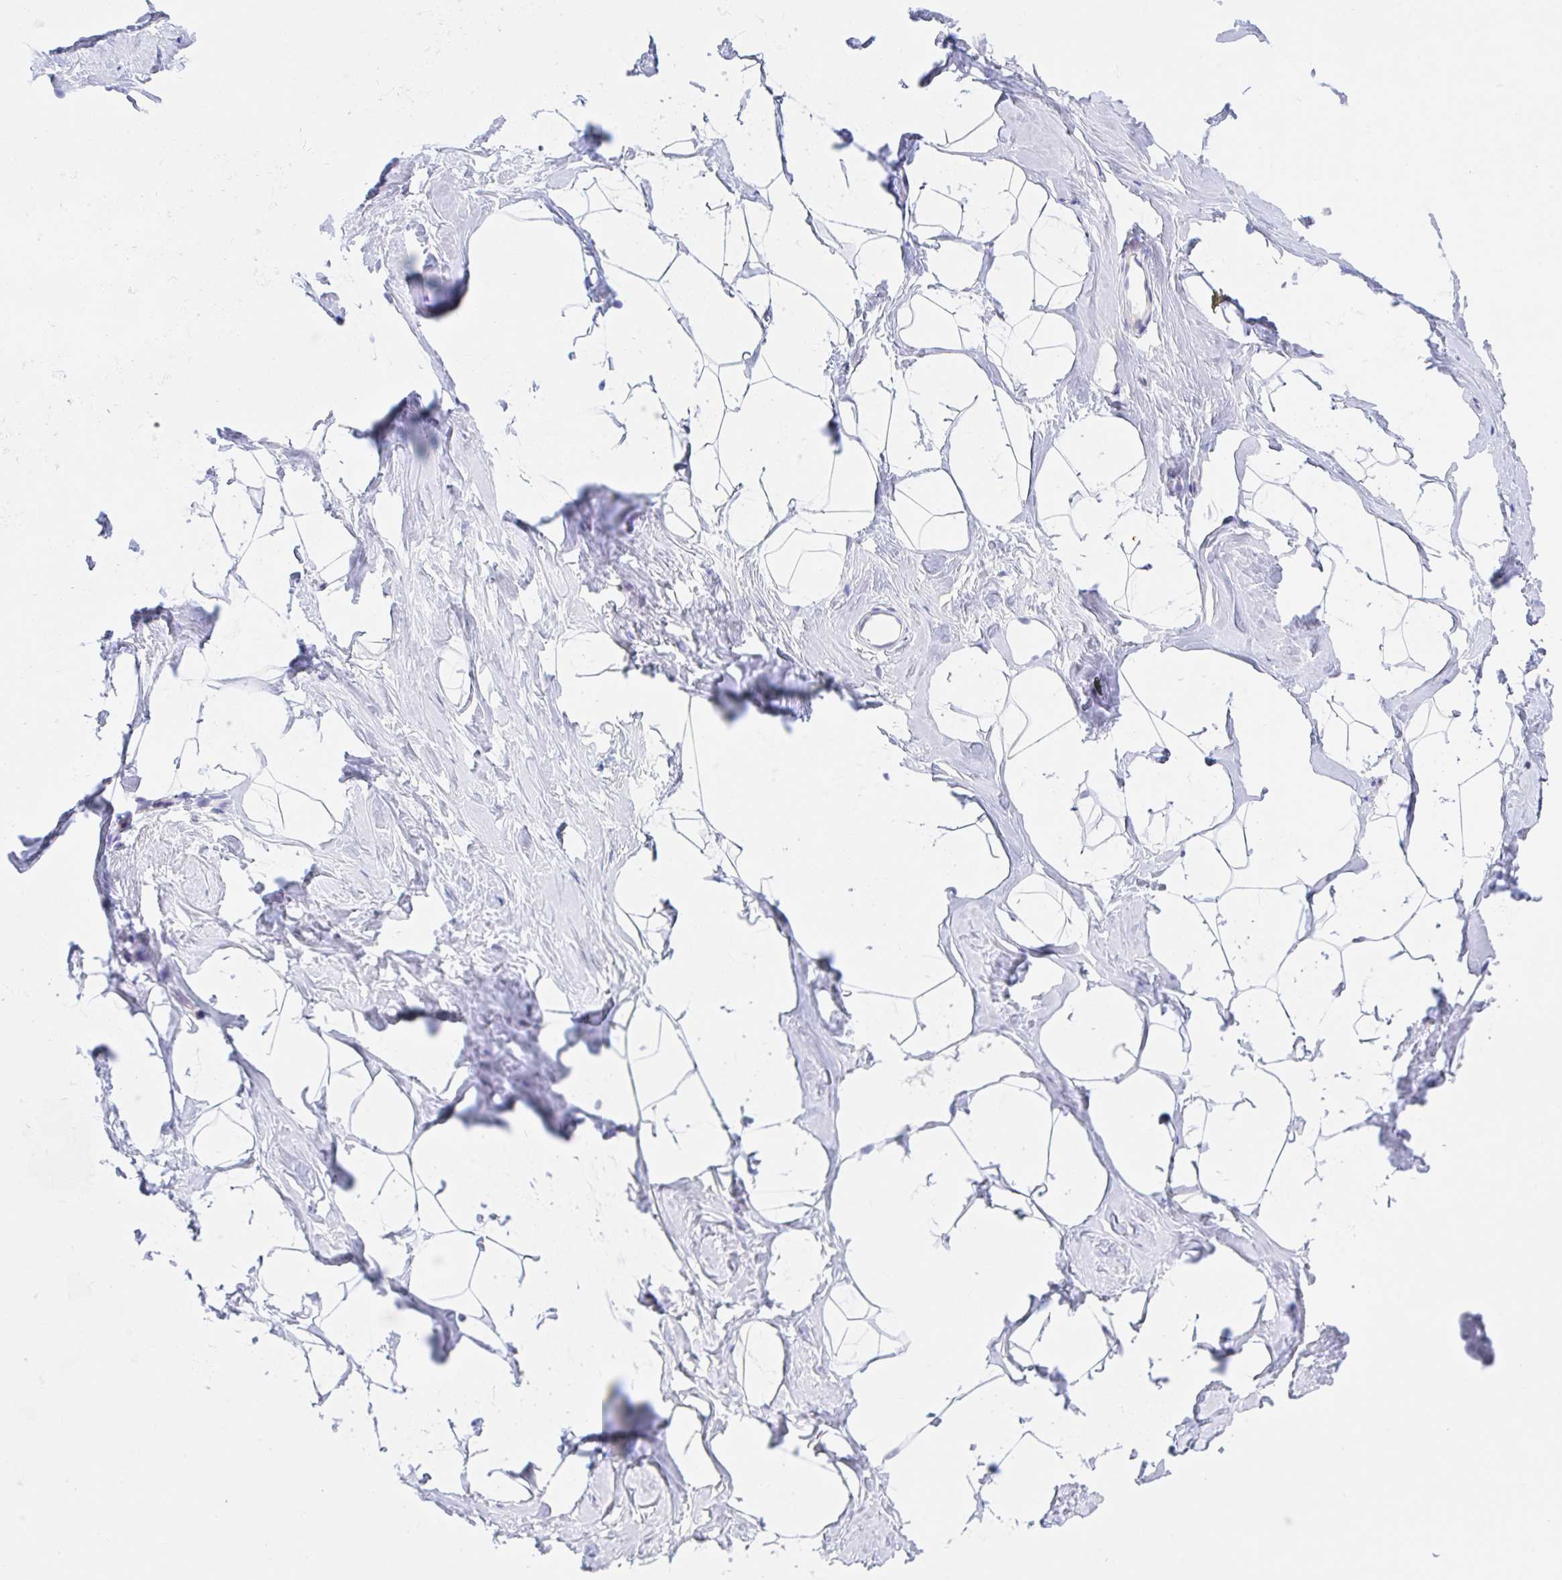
{"staining": {"intensity": "negative", "quantity": "none", "location": "none"}, "tissue": "breast", "cell_type": "Adipocytes", "image_type": "normal", "snomed": [{"axis": "morphology", "description": "Normal tissue, NOS"}, {"axis": "topography", "description": "Breast"}], "caption": "Histopathology image shows no significant protein positivity in adipocytes of normal breast. (DAB IHC visualized using brightfield microscopy, high magnification).", "gene": "TMEM86A", "patient": {"sex": "female", "age": 32}}